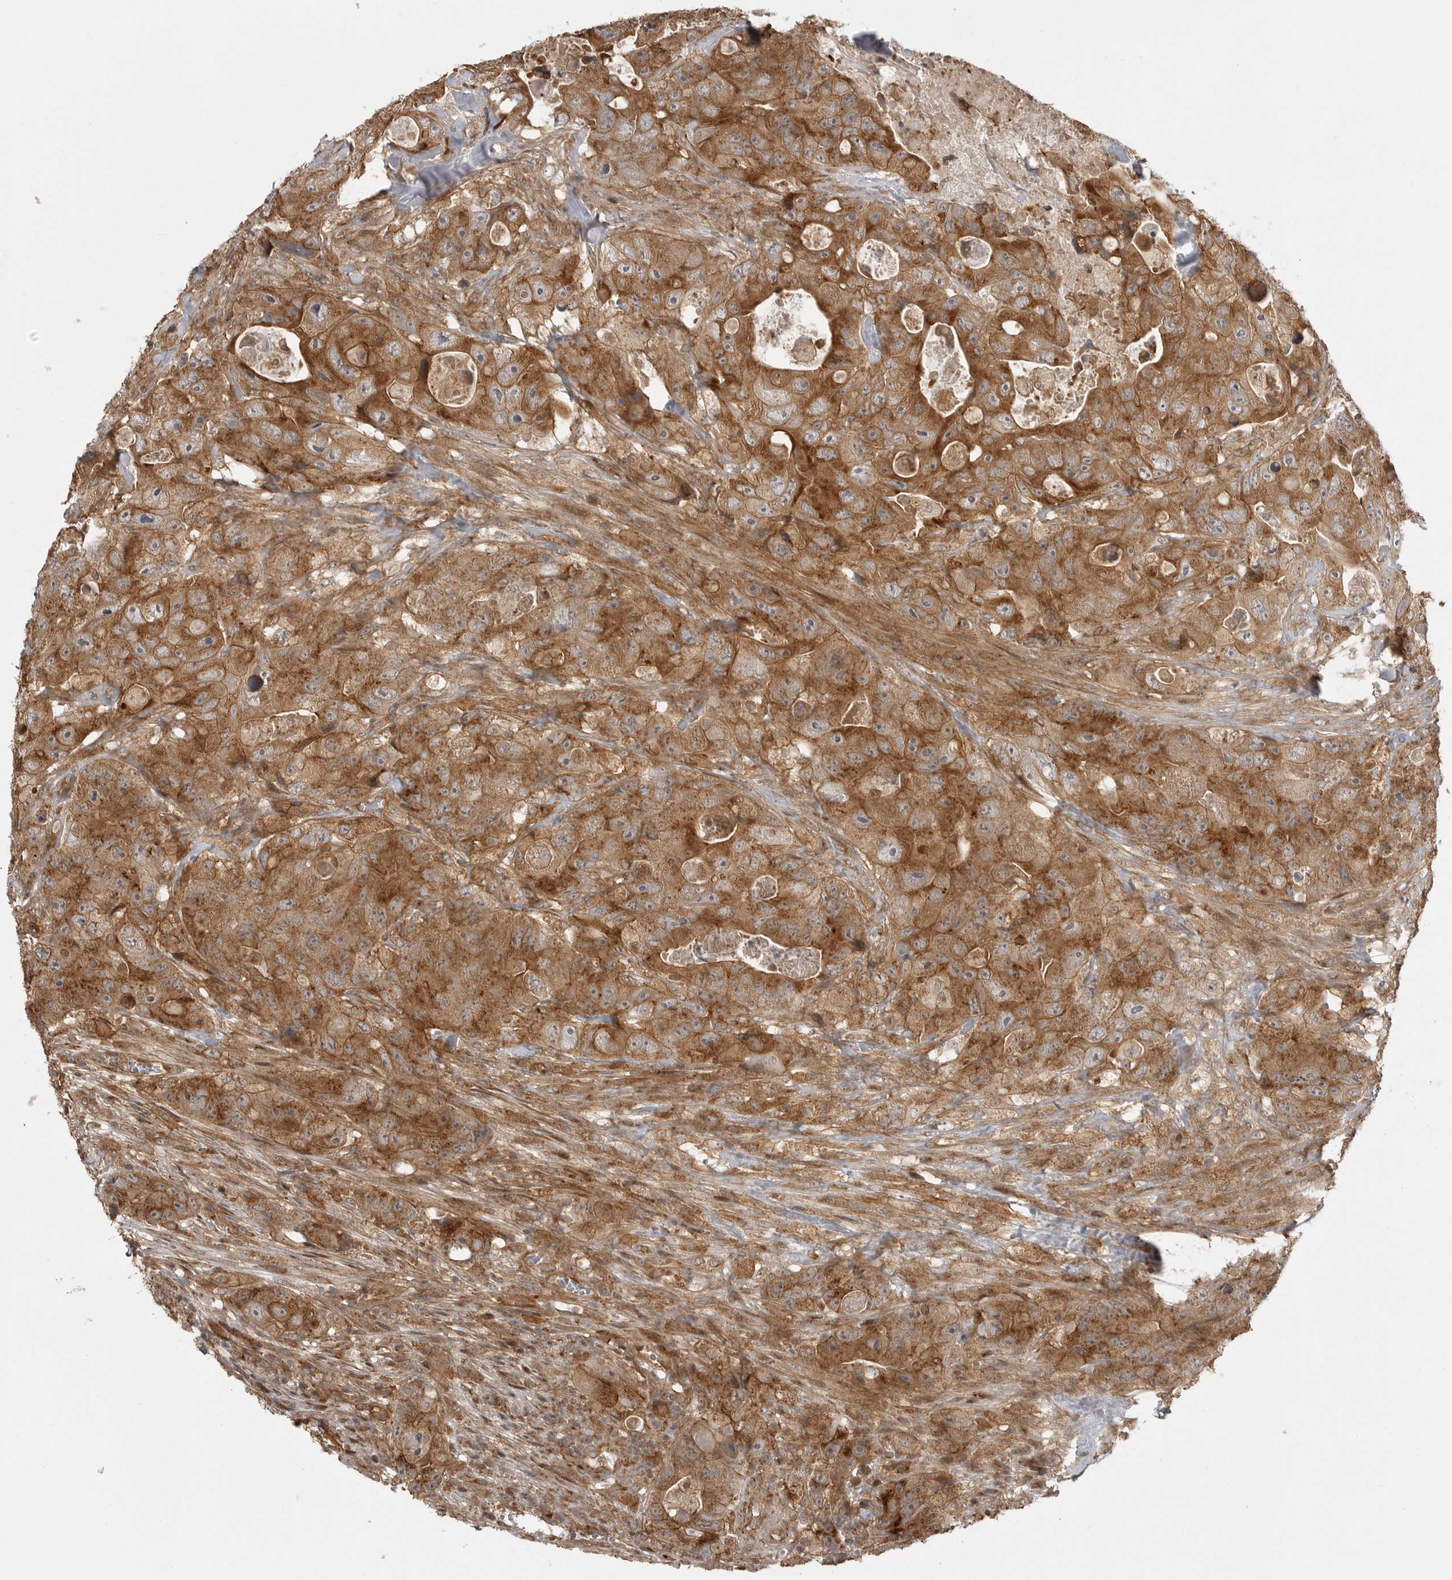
{"staining": {"intensity": "moderate", "quantity": ">75%", "location": "cytoplasmic/membranous"}, "tissue": "colorectal cancer", "cell_type": "Tumor cells", "image_type": "cancer", "snomed": [{"axis": "morphology", "description": "Adenocarcinoma, NOS"}, {"axis": "topography", "description": "Colon"}], "caption": "Human colorectal cancer stained for a protein (brown) reveals moderate cytoplasmic/membranous positive expression in about >75% of tumor cells.", "gene": "FAT3", "patient": {"sex": "female", "age": 46}}